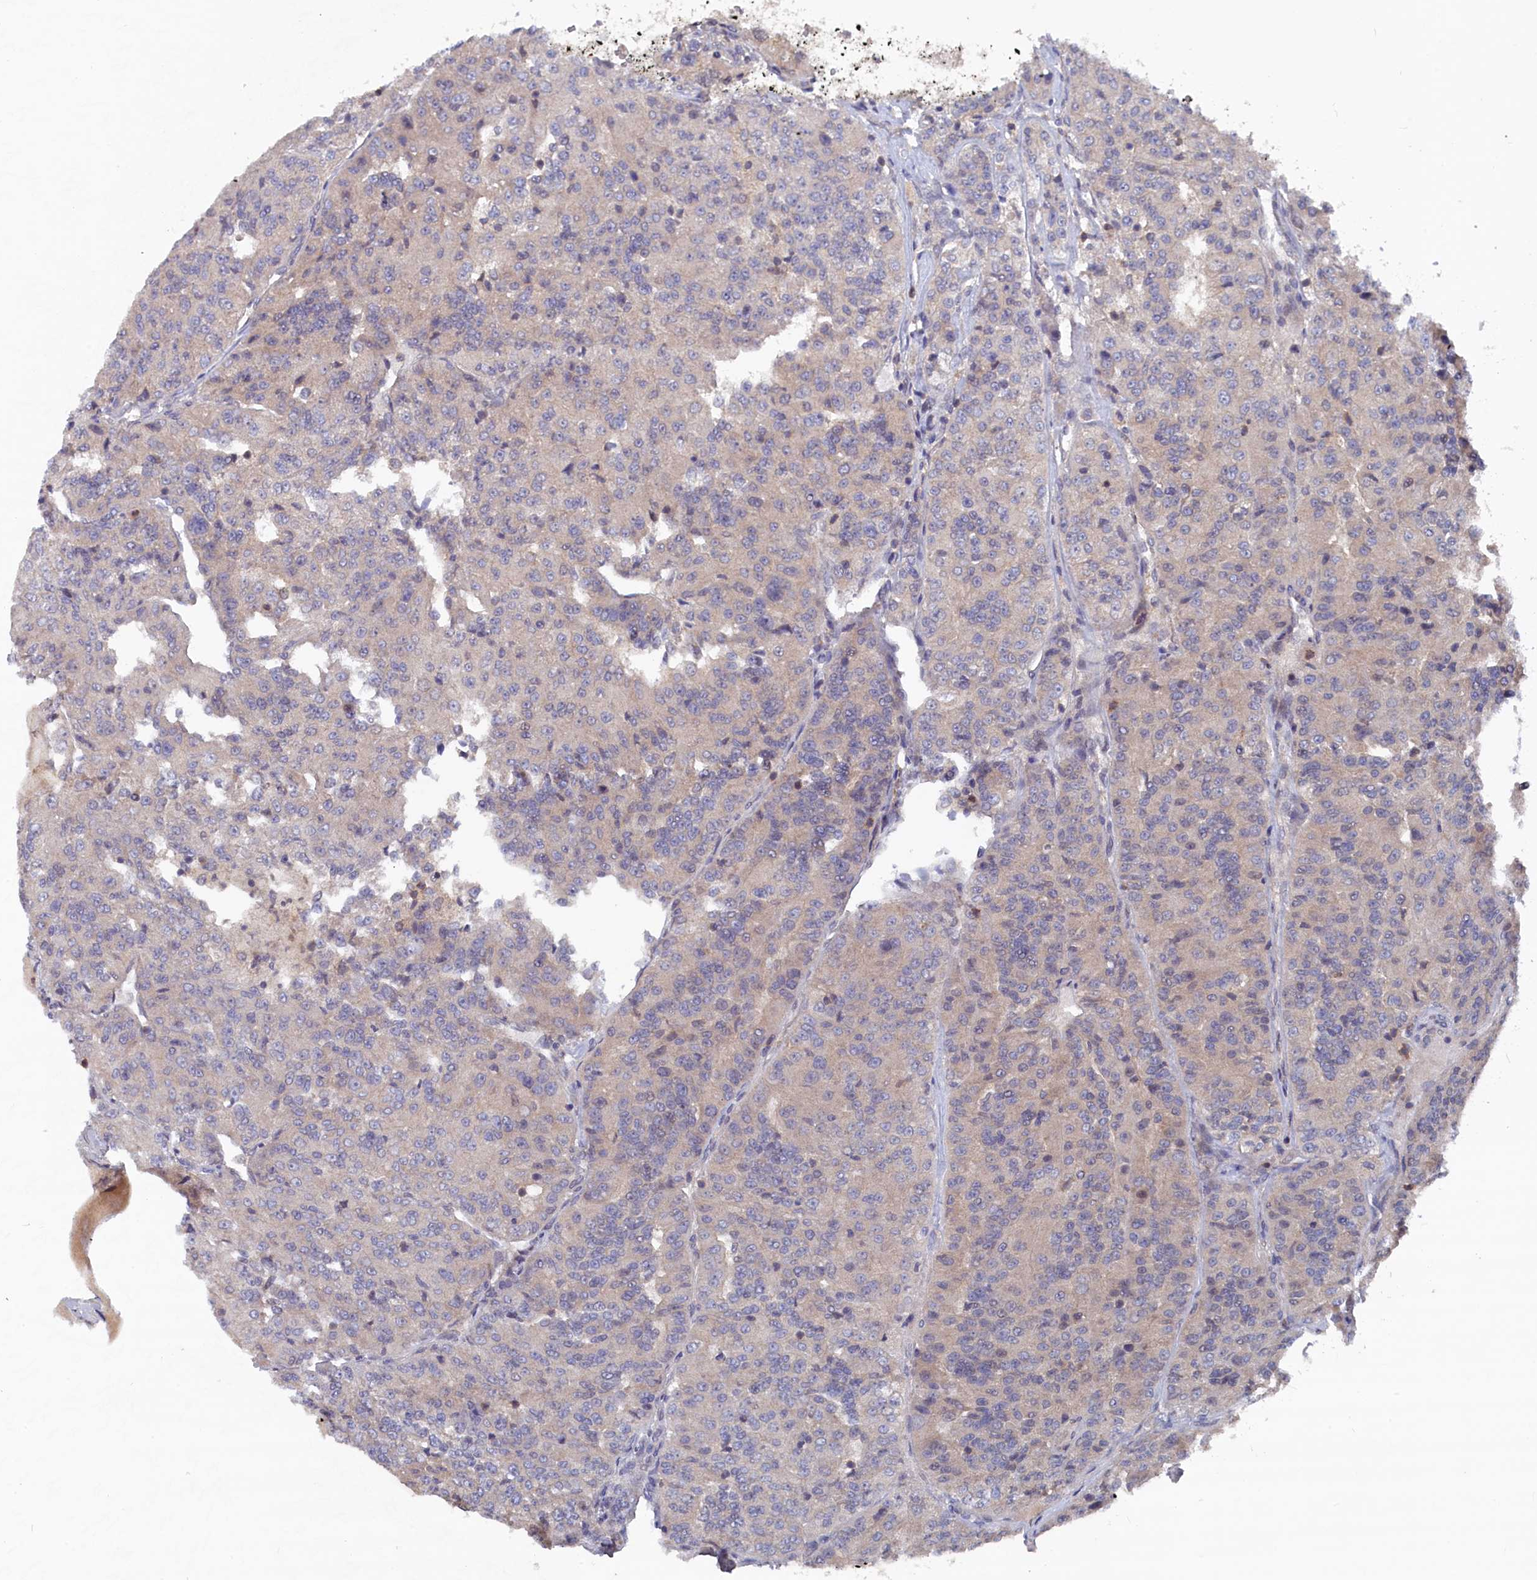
{"staining": {"intensity": "negative", "quantity": "none", "location": "none"}, "tissue": "renal cancer", "cell_type": "Tumor cells", "image_type": "cancer", "snomed": [{"axis": "morphology", "description": "Adenocarcinoma, NOS"}, {"axis": "topography", "description": "Kidney"}], "caption": "Tumor cells show no significant protein expression in renal cancer.", "gene": "TMC5", "patient": {"sex": "female", "age": 63}}